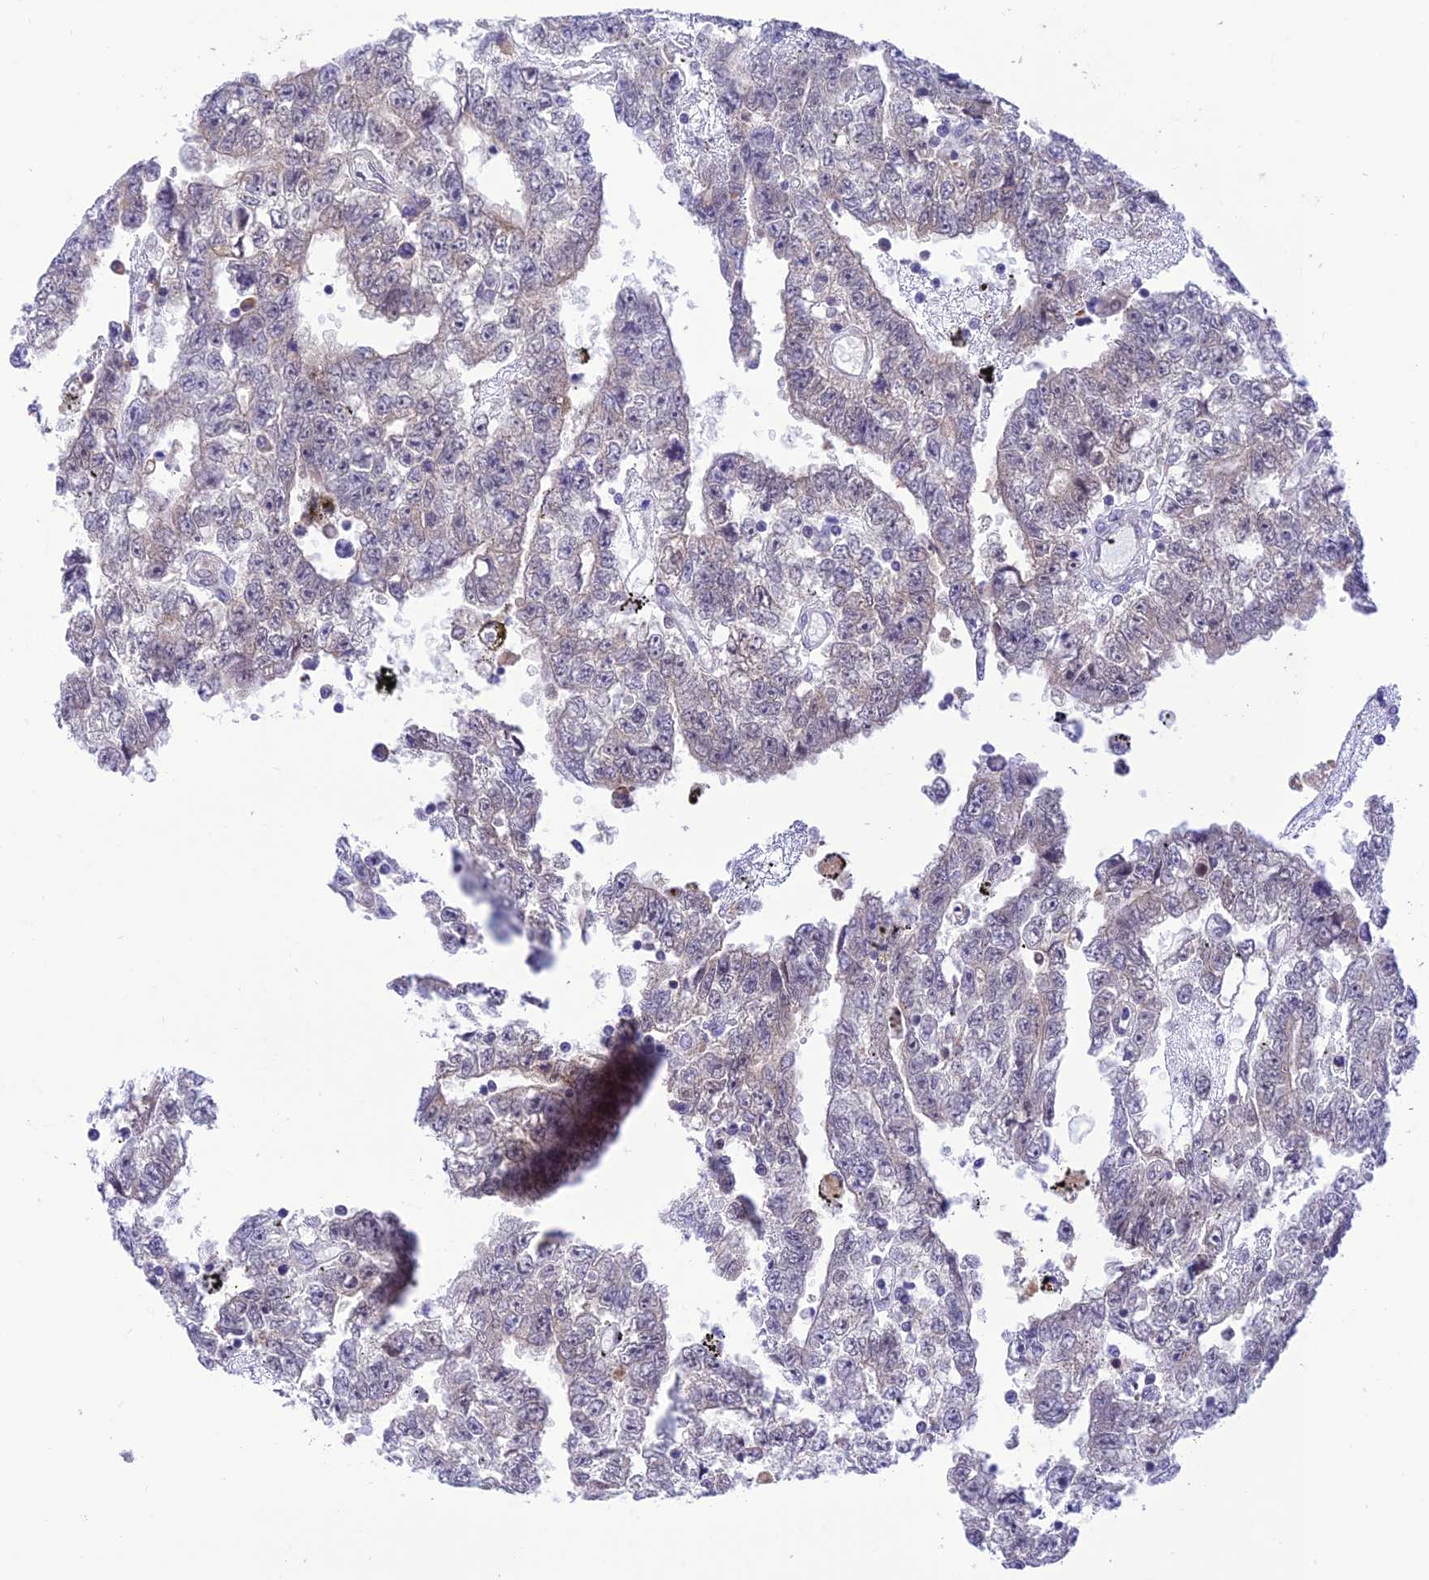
{"staining": {"intensity": "weak", "quantity": "<25%", "location": "cytoplasmic/membranous"}, "tissue": "testis cancer", "cell_type": "Tumor cells", "image_type": "cancer", "snomed": [{"axis": "morphology", "description": "Carcinoma, Embryonal, NOS"}, {"axis": "topography", "description": "Testis"}], "caption": "An immunohistochemistry (IHC) photomicrograph of testis cancer is shown. There is no staining in tumor cells of testis cancer. (DAB (3,3'-diaminobenzidine) IHC visualized using brightfield microscopy, high magnification).", "gene": "RNF126", "patient": {"sex": "male", "age": 25}}